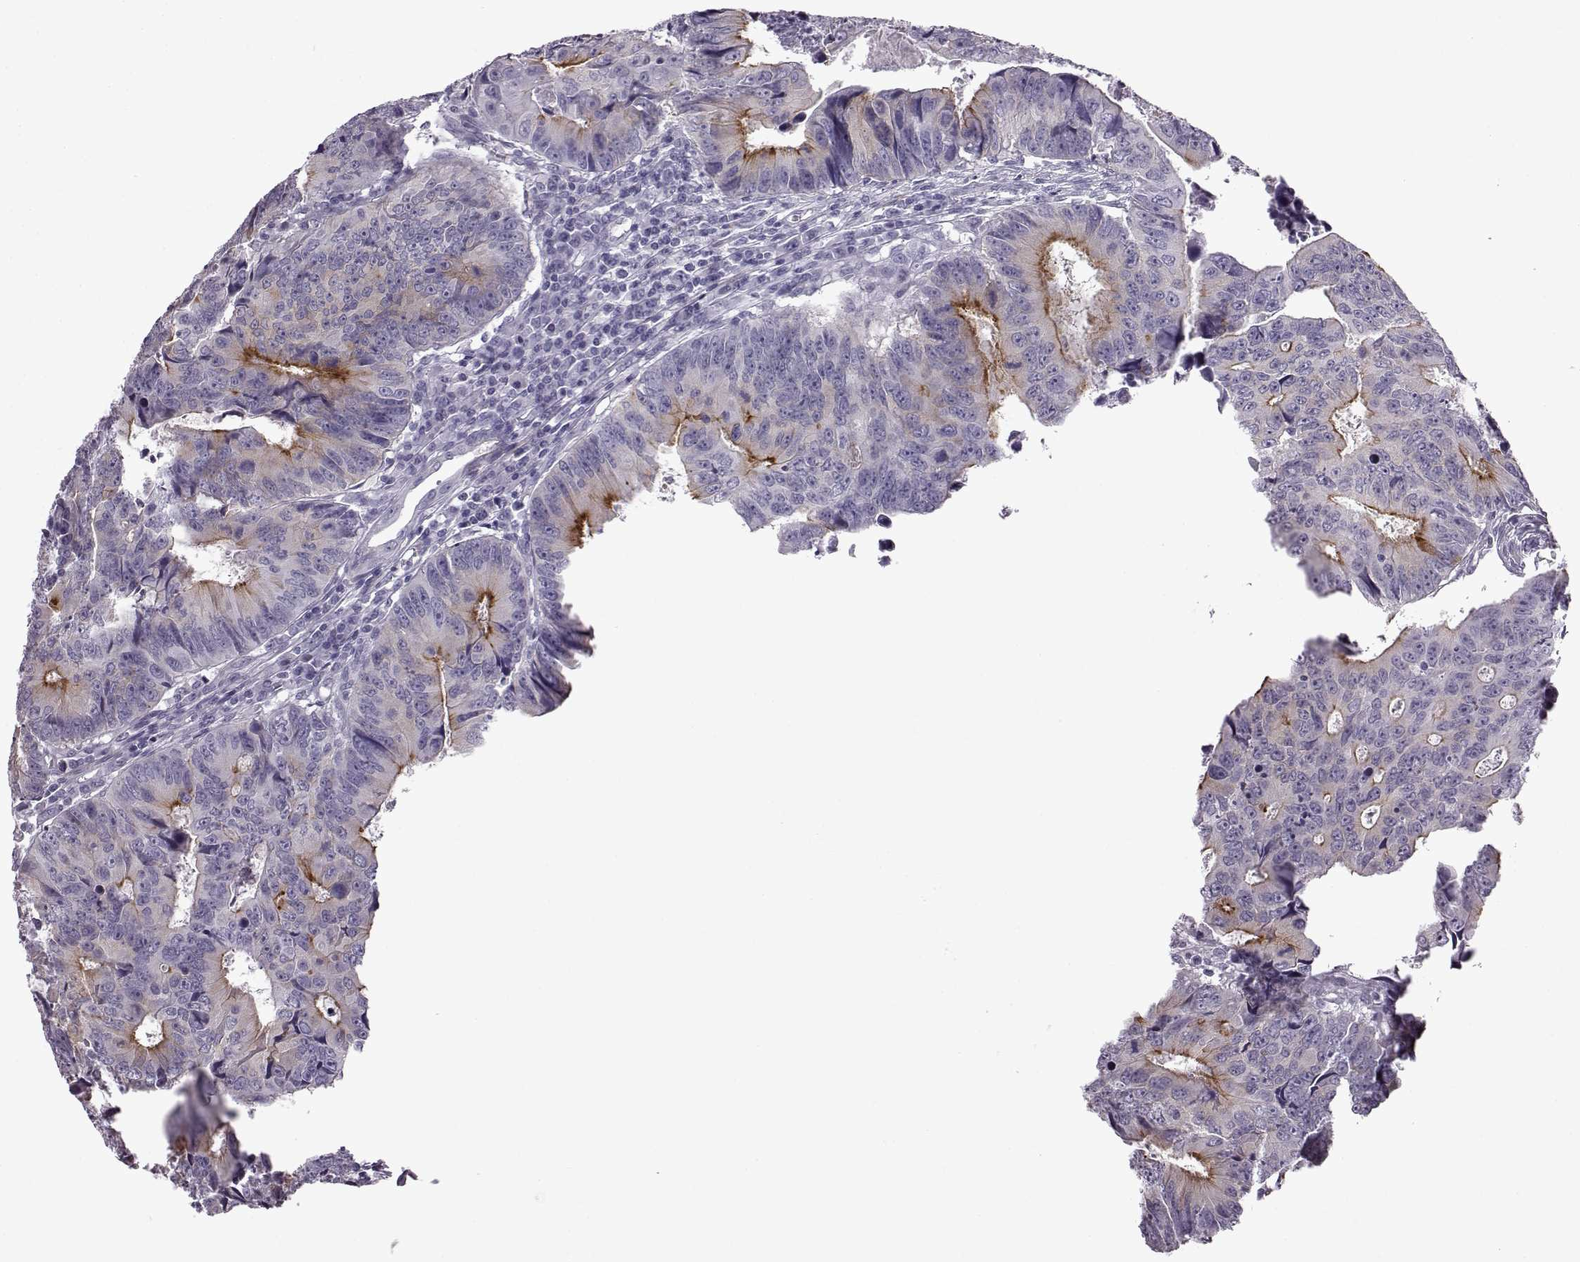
{"staining": {"intensity": "strong", "quantity": "<25%", "location": "cytoplasmic/membranous"}, "tissue": "colorectal cancer", "cell_type": "Tumor cells", "image_type": "cancer", "snomed": [{"axis": "morphology", "description": "Adenocarcinoma, NOS"}, {"axis": "topography", "description": "Colon"}], "caption": "Immunohistochemical staining of human colorectal cancer (adenocarcinoma) reveals medium levels of strong cytoplasmic/membranous positivity in approximately <25% of tumor cells.", "gene": "SLC28A2", "patient": {"sex": "female", "age": 87}}